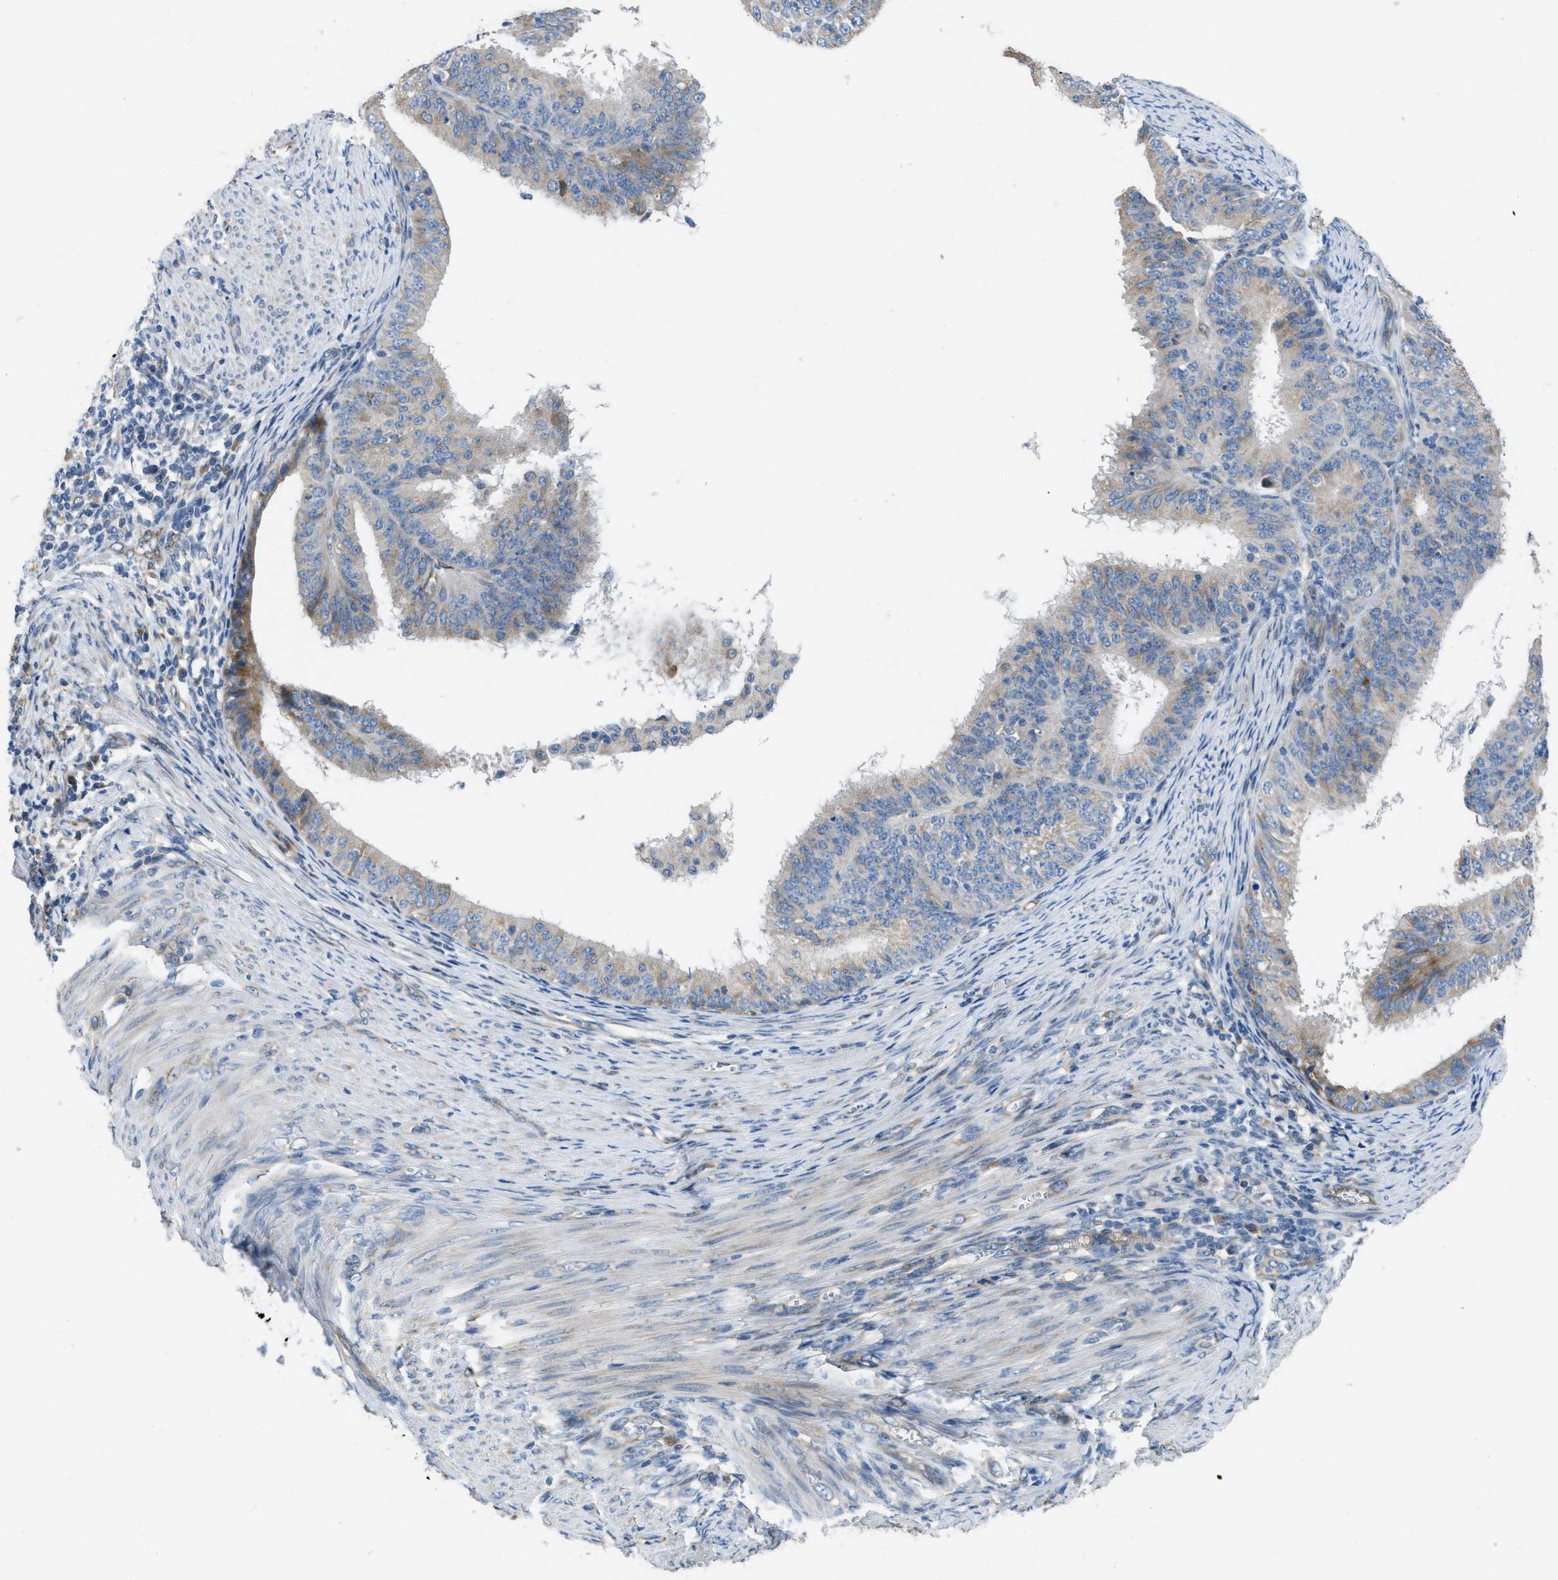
{"staining": {"intensity": "weak", "quantity": "<25%", "location": "cytoplasmic/membranous"}, "tissue": "endometrial cancer", "cell_type": "Tumor cells", "image_type": "cancer", "snomed": [{"axis": "morphology", "description": "Adenocarcinoma, NOS"}, {"axis": "topography", "description": "Endometrium"}], "caption": "High power microscopy photomicrograph of an IHC image of endometrial adenocarcinoma, revealing no significant positivity in tumor cells. (DAB (3,3'-diaminobenzidine) IHC with hematoxylin counter stain).", "gene": "GGCX", "patient": {"sex": "female", "age": 70}}